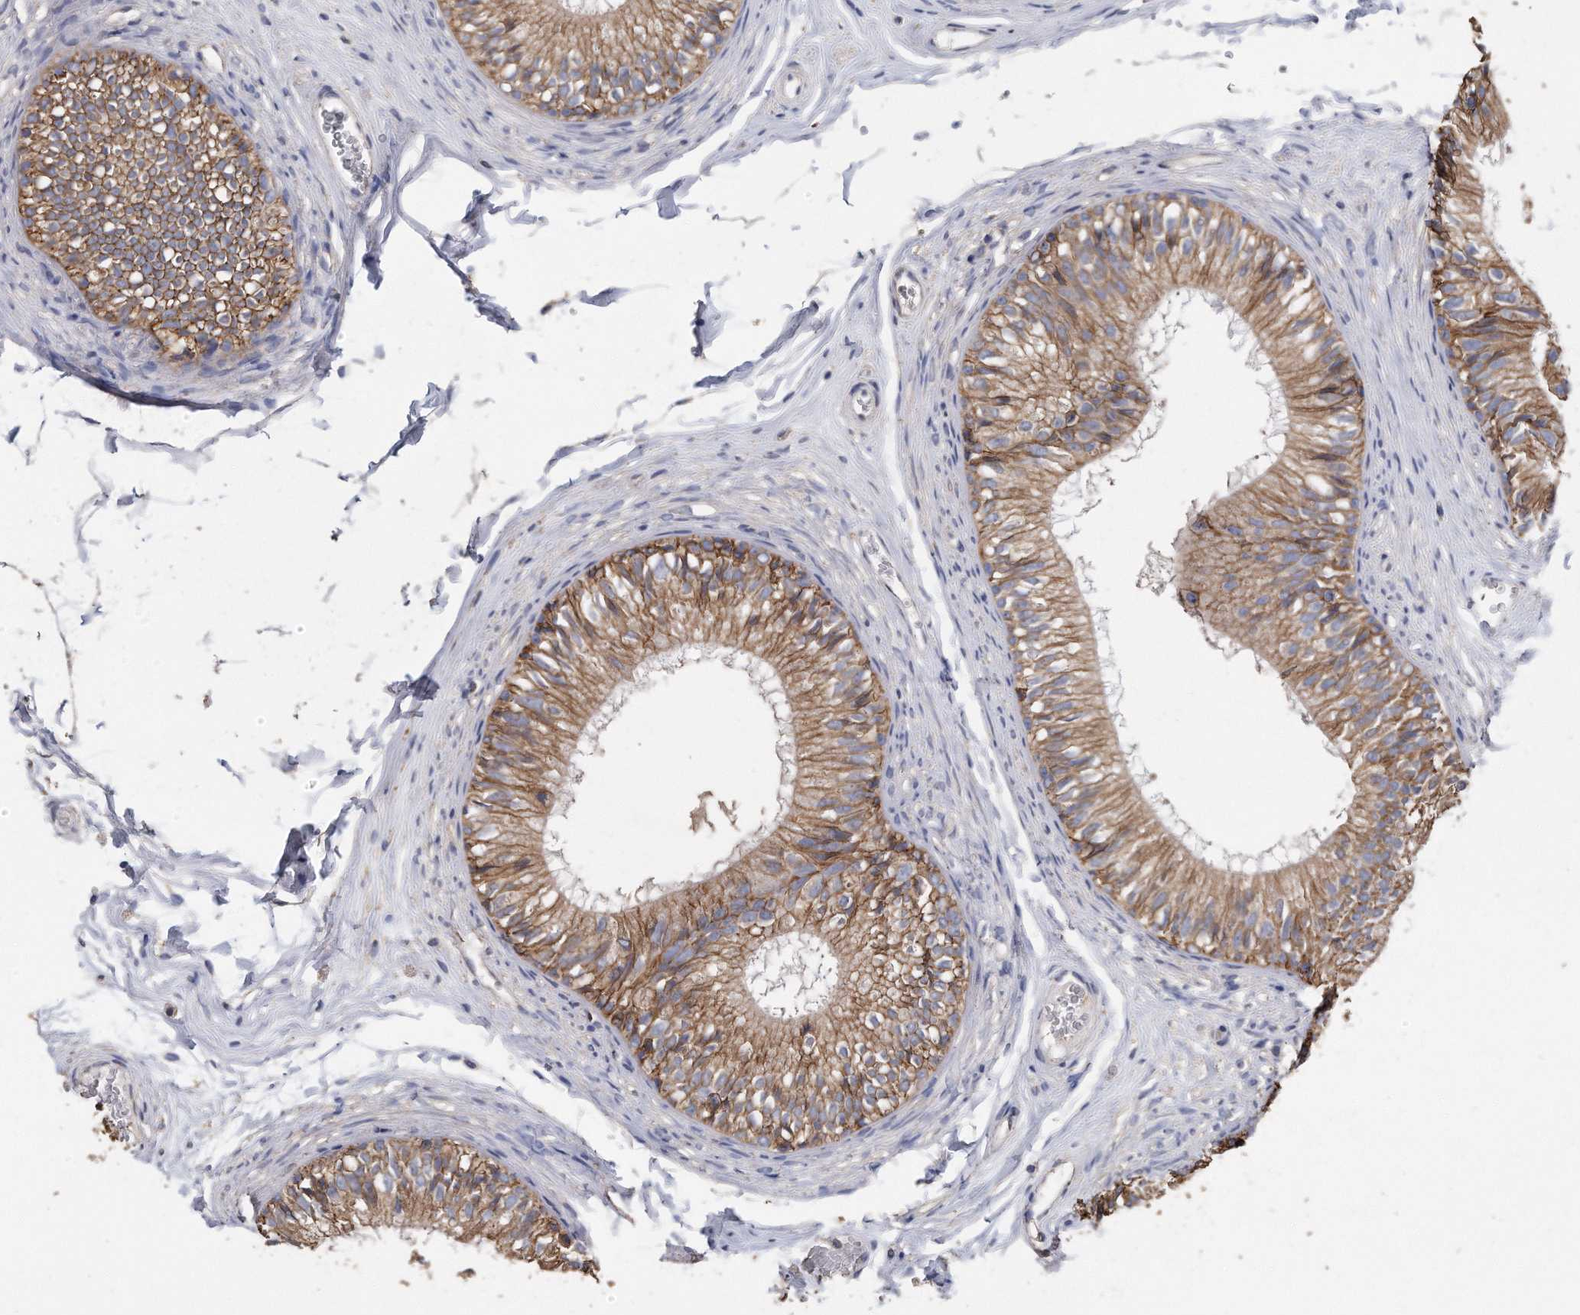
{"staining": {"intensity": "moderate", "quantity": ">75%", "location": "cytoplasmic/membranous"}, "tissue": "epididymis", "cell_type": "Glandular cells", "image_type": "normal", "snomed": [{"axis": "morphology", "description": "Normal tissue, NOS"}, {"axis": "morphology", "description": "Seminoma in situ"}, {"axis": "topography", "description": "Testis"}, {"axis": "topography", "description": "Epididymis"}], "caption": "Protein staining exhibits moderate cytoplasmic/membranous staining in about >75% of glandular cells in normal epididymis.", "gene": "CDCP1", "patient": {"sex": "male", "age": 28}}